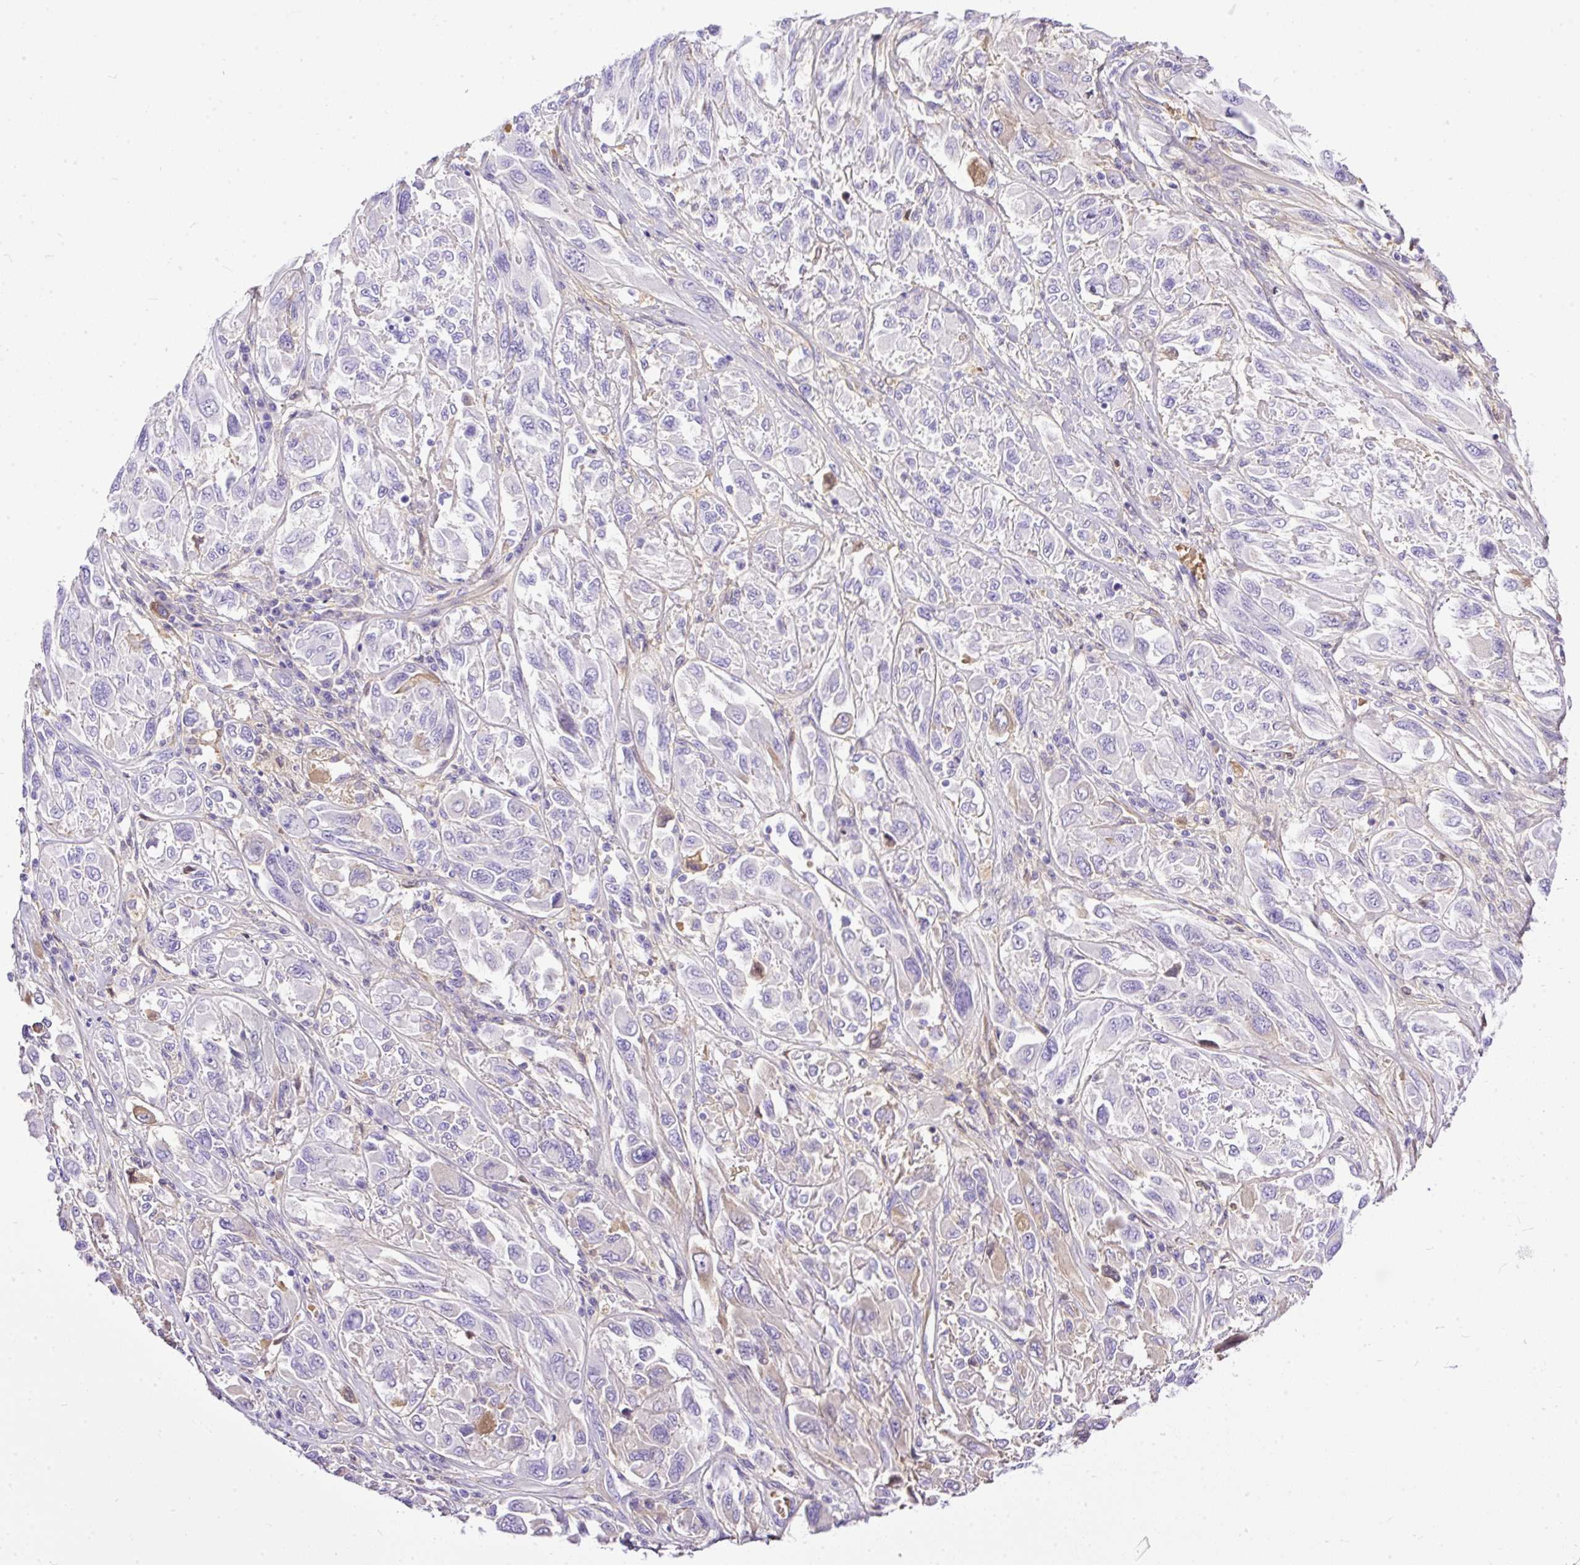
{"staining": {"intensity": "weak", "quantity": "25%-75%", "location": "cytoplasmic/membranous"}, "tissue": "melanoma", "cell_type": "Tumor cells", "image_type": "cancer", "snomed": [{"axis": "morphology", "description": "Malignant melanoma, NOS"}, {"axis": "topography", "description": "Skin"}], "caption": "A brown stain highlights weak cytoplasmic/membranous positivity of a protein in malignant melanoma tumor cells.", "gene": "CLEC3B", "patient": {"sex": "female", "age": 91}}